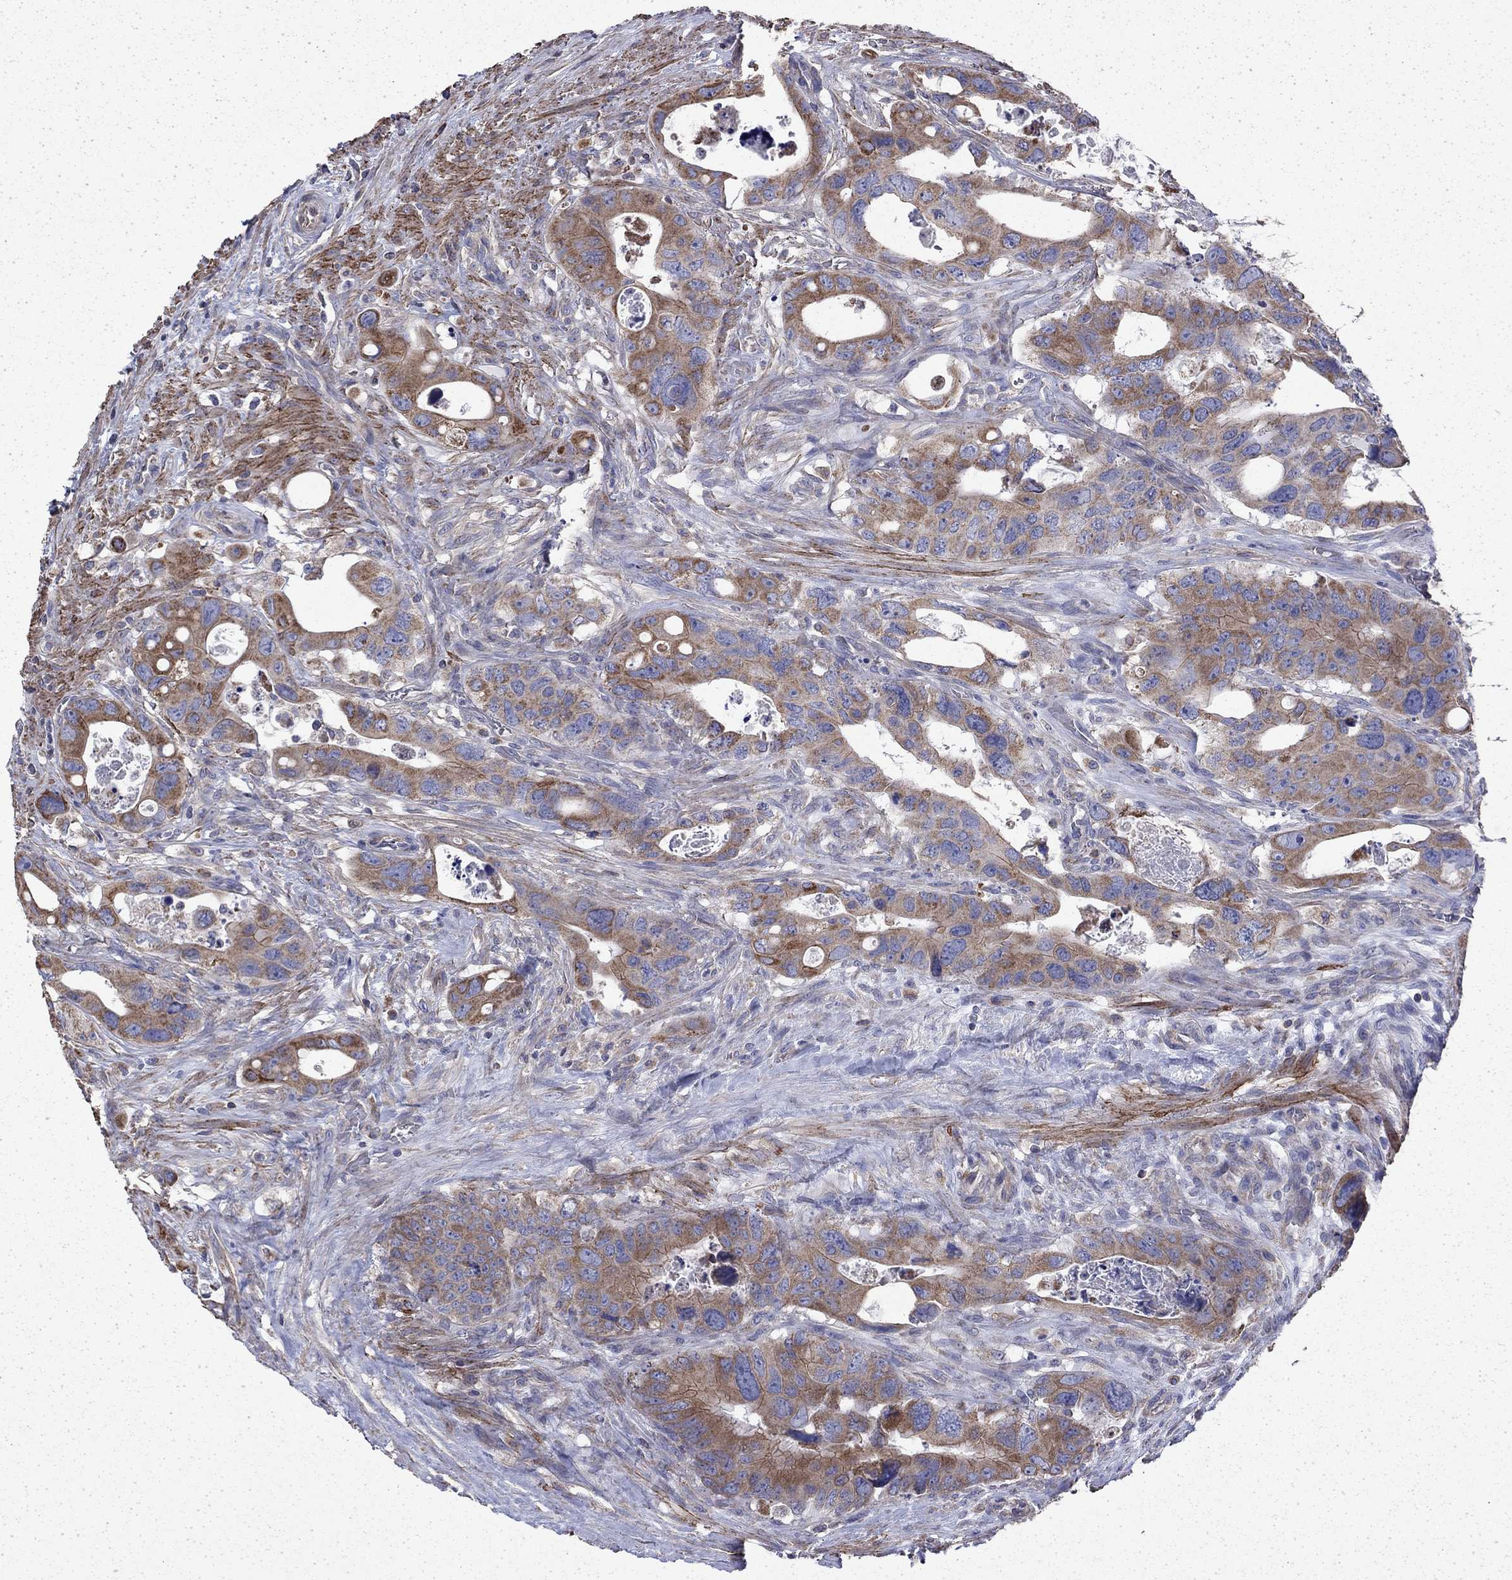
{"staining": {"intensity": "moderate", "quantity": "25%-75%", "location": "cytoplasmic/membranous"}, "tissue": "colorectal cancer", "cell_type": "Tumor cells", "image_type": "cancer", "snomed": [{"axis": "morphology", "description": "Adenocarcinoma, NOS"}, {"axis": "topography", "description": "Rectum"}], "caption": "Brown immunohistochemical staining in human colorectal cancer (adenocarcinoma) exhibits moderate cytoplasmic/membranous positivity in about 25%-75% of tumor cells.", "gene": "DTNA", "patient": {"sex": "male", "age": 64}}